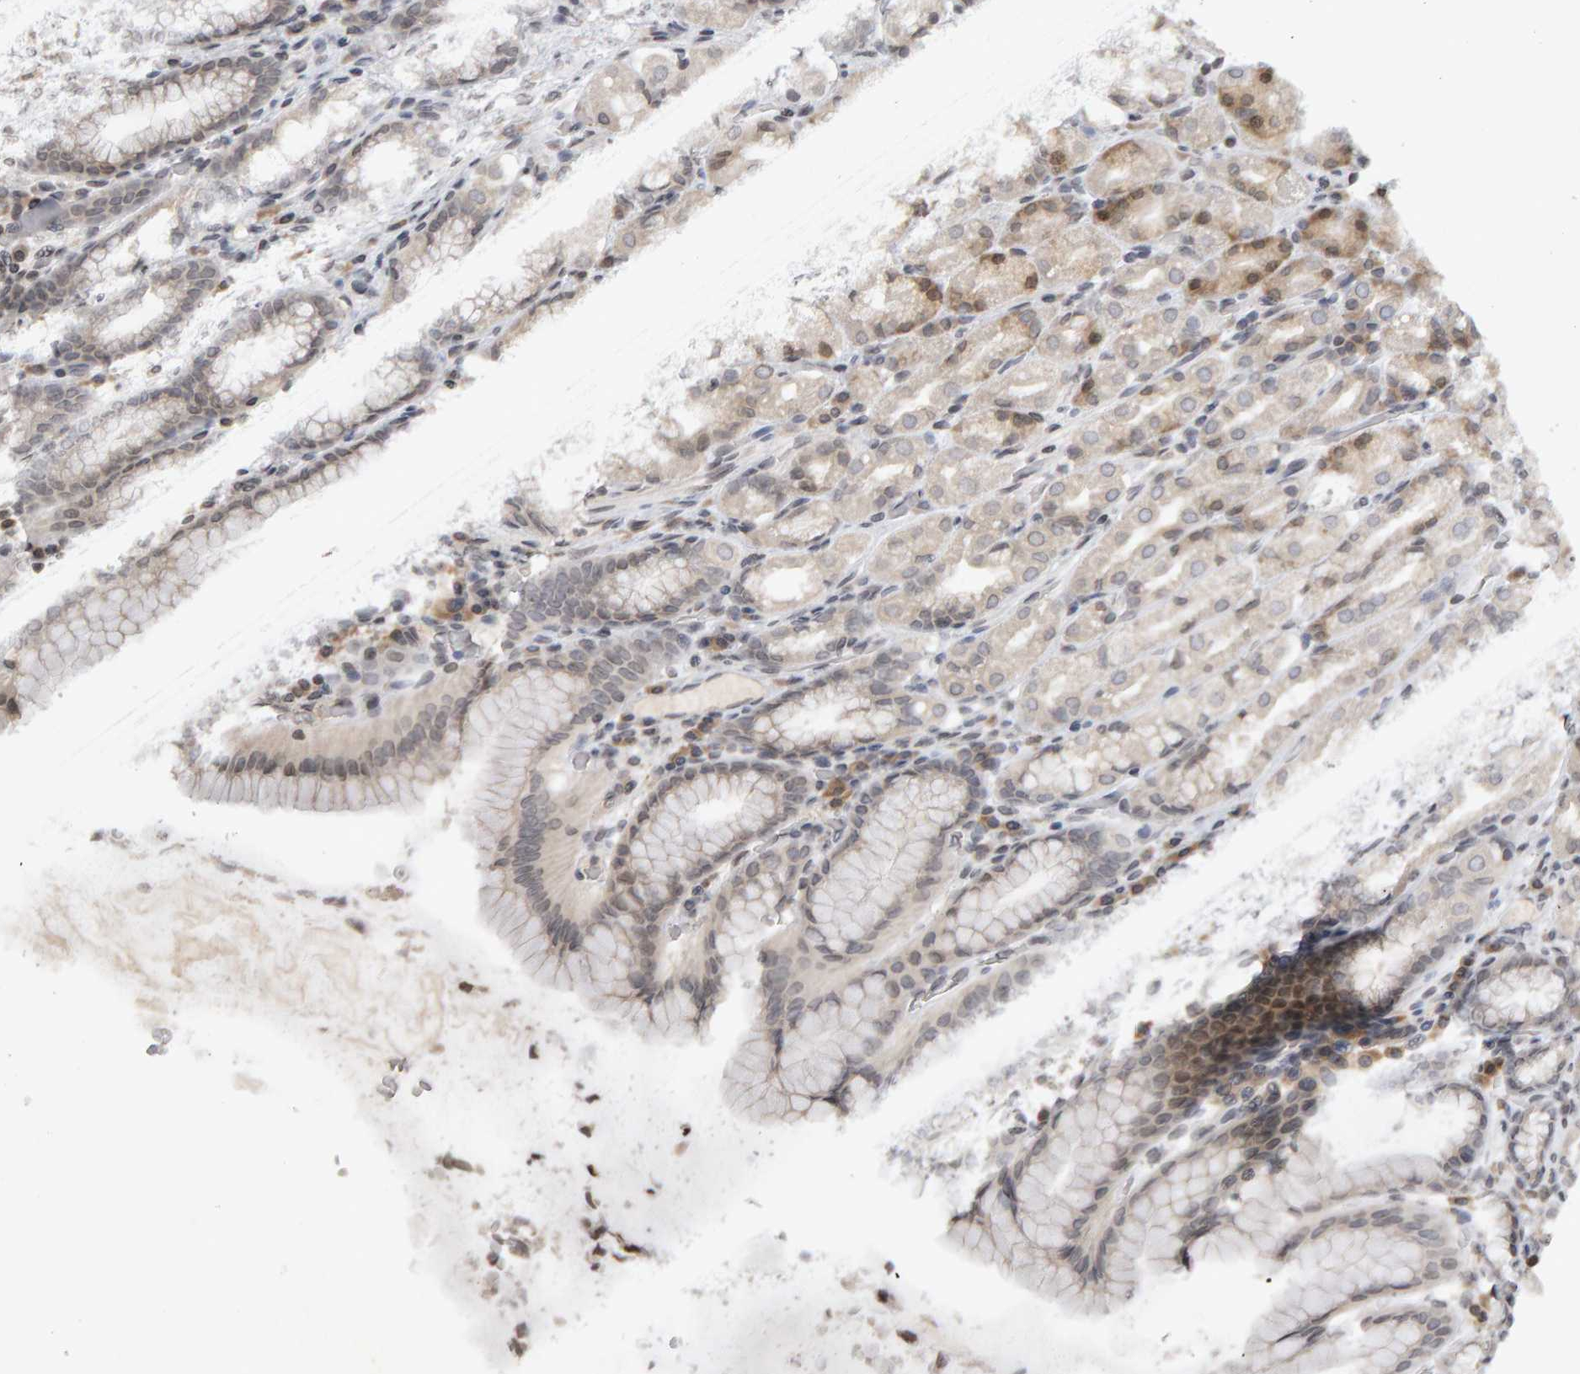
{"staining": {"intensity": "weak", "quantity": "25%-75%", "location": "cytoplasmic/membranous,nuclear"}, "tissue": "stomach", "cell_type": "Glandular cells", "image_type": "normal", "snomed": [{"axis": "morphology", "description": "Normal tissue, NOS"}, {"axis": "topography", "description": "Stomach, upper"}], "caption": "Protein staining of normal stomach exhibits weak cytoplasmic/membranous,nuclear staining in approximately 25%-75% of glandular cells.", "gene": "TRAM1", "patient": {"sex": "male", "age": 68}}